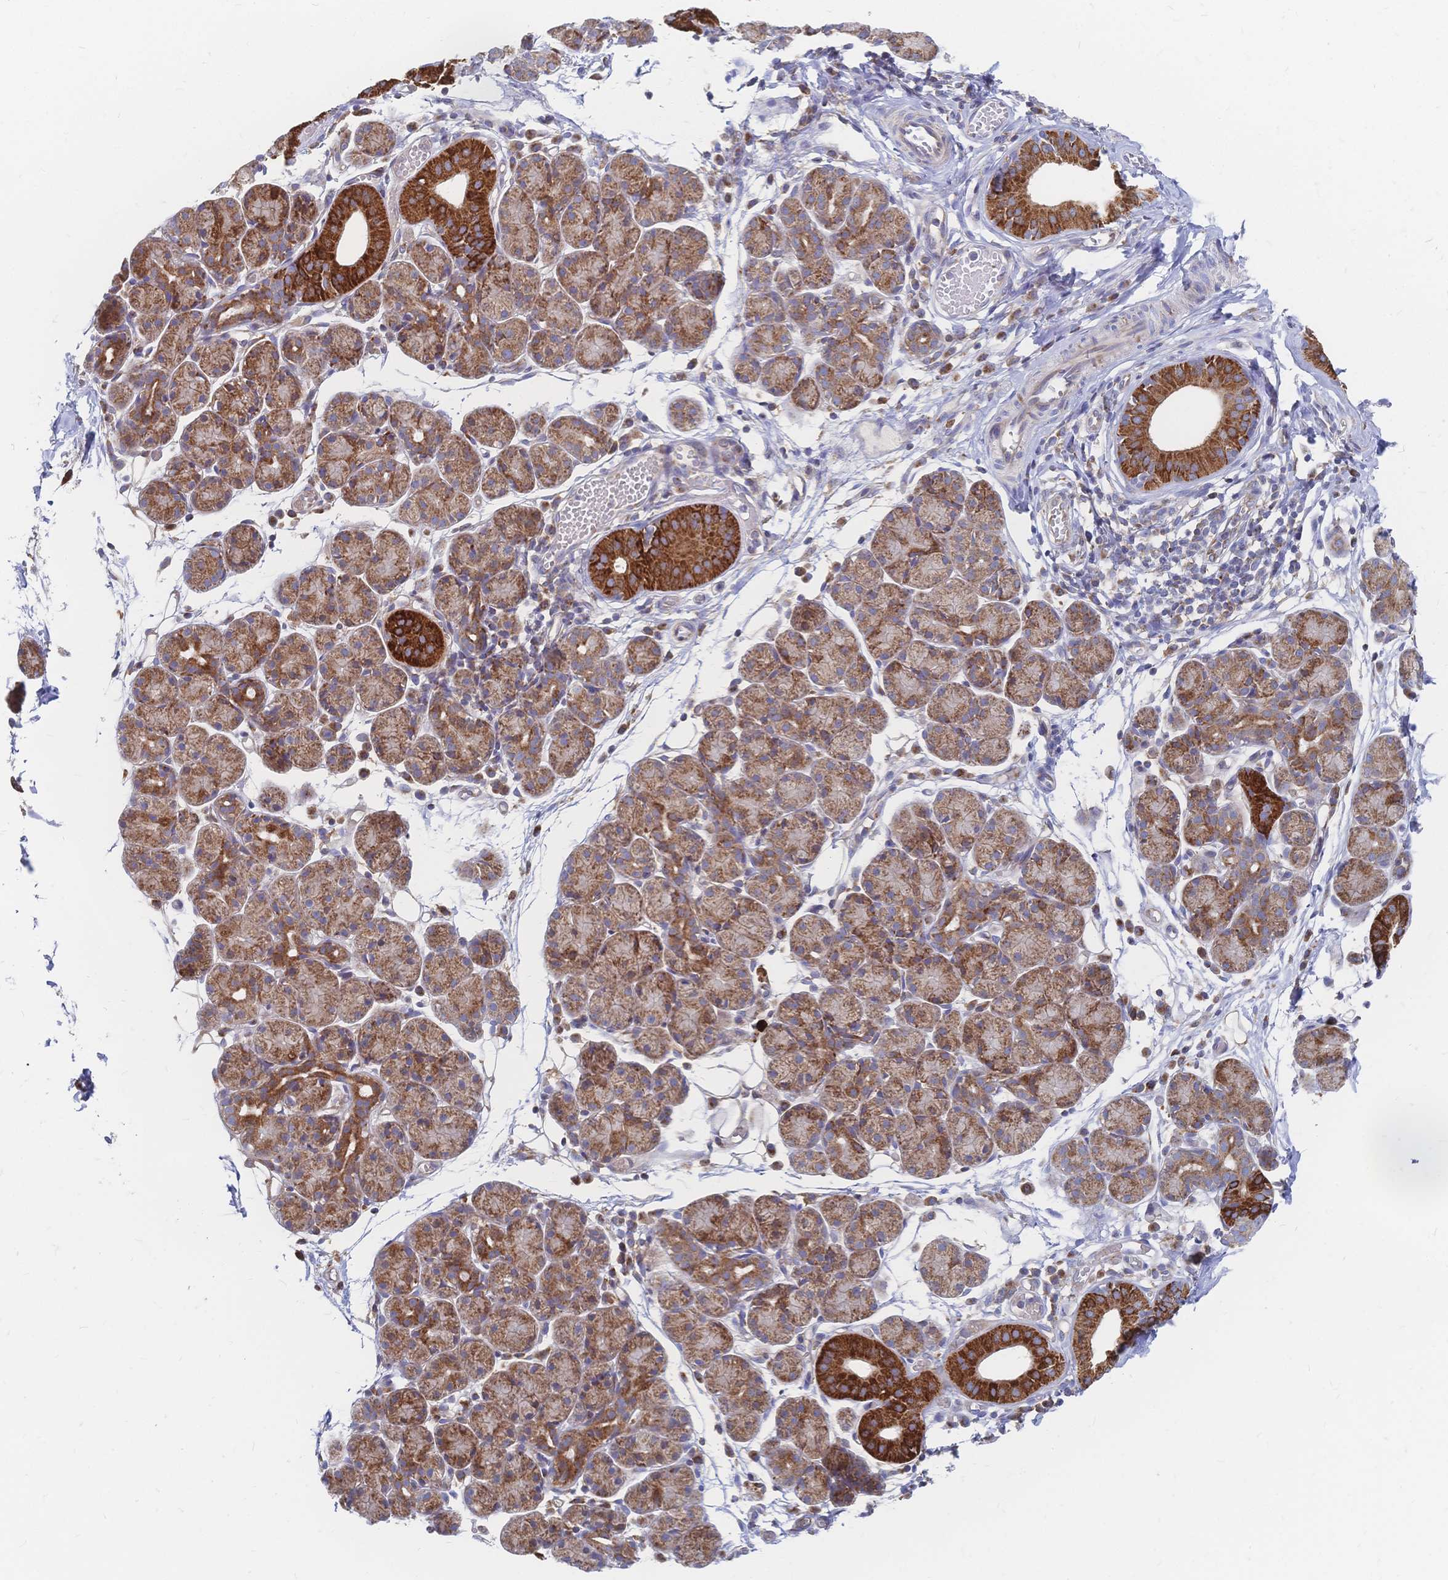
{"staining": {"intensity": "moderate", "quantity": ">75%", "location": "cytoplasmic/membranous"}, "tissue": "salivary gland", "cell_type": "Glandular cells", "image_type": "normal", "snomed": [{"axis": "morphology", "description": "Normal tissue, NOS"}, {"axis": "morphology", "description": "Inflammation, NOS"}, {"axis": "topography", "description": "Lymph node"}, {"axis": "topography", "description": "Salivary gland"}], "caption": "DAB immunohistochemical staining of normal human salivary gland shows moderate cytoplasmic/membranous protein expression in about >75% of glandular cells.", "gene": "SORBS1", "patient": {"sex": "male", "age": 3}}